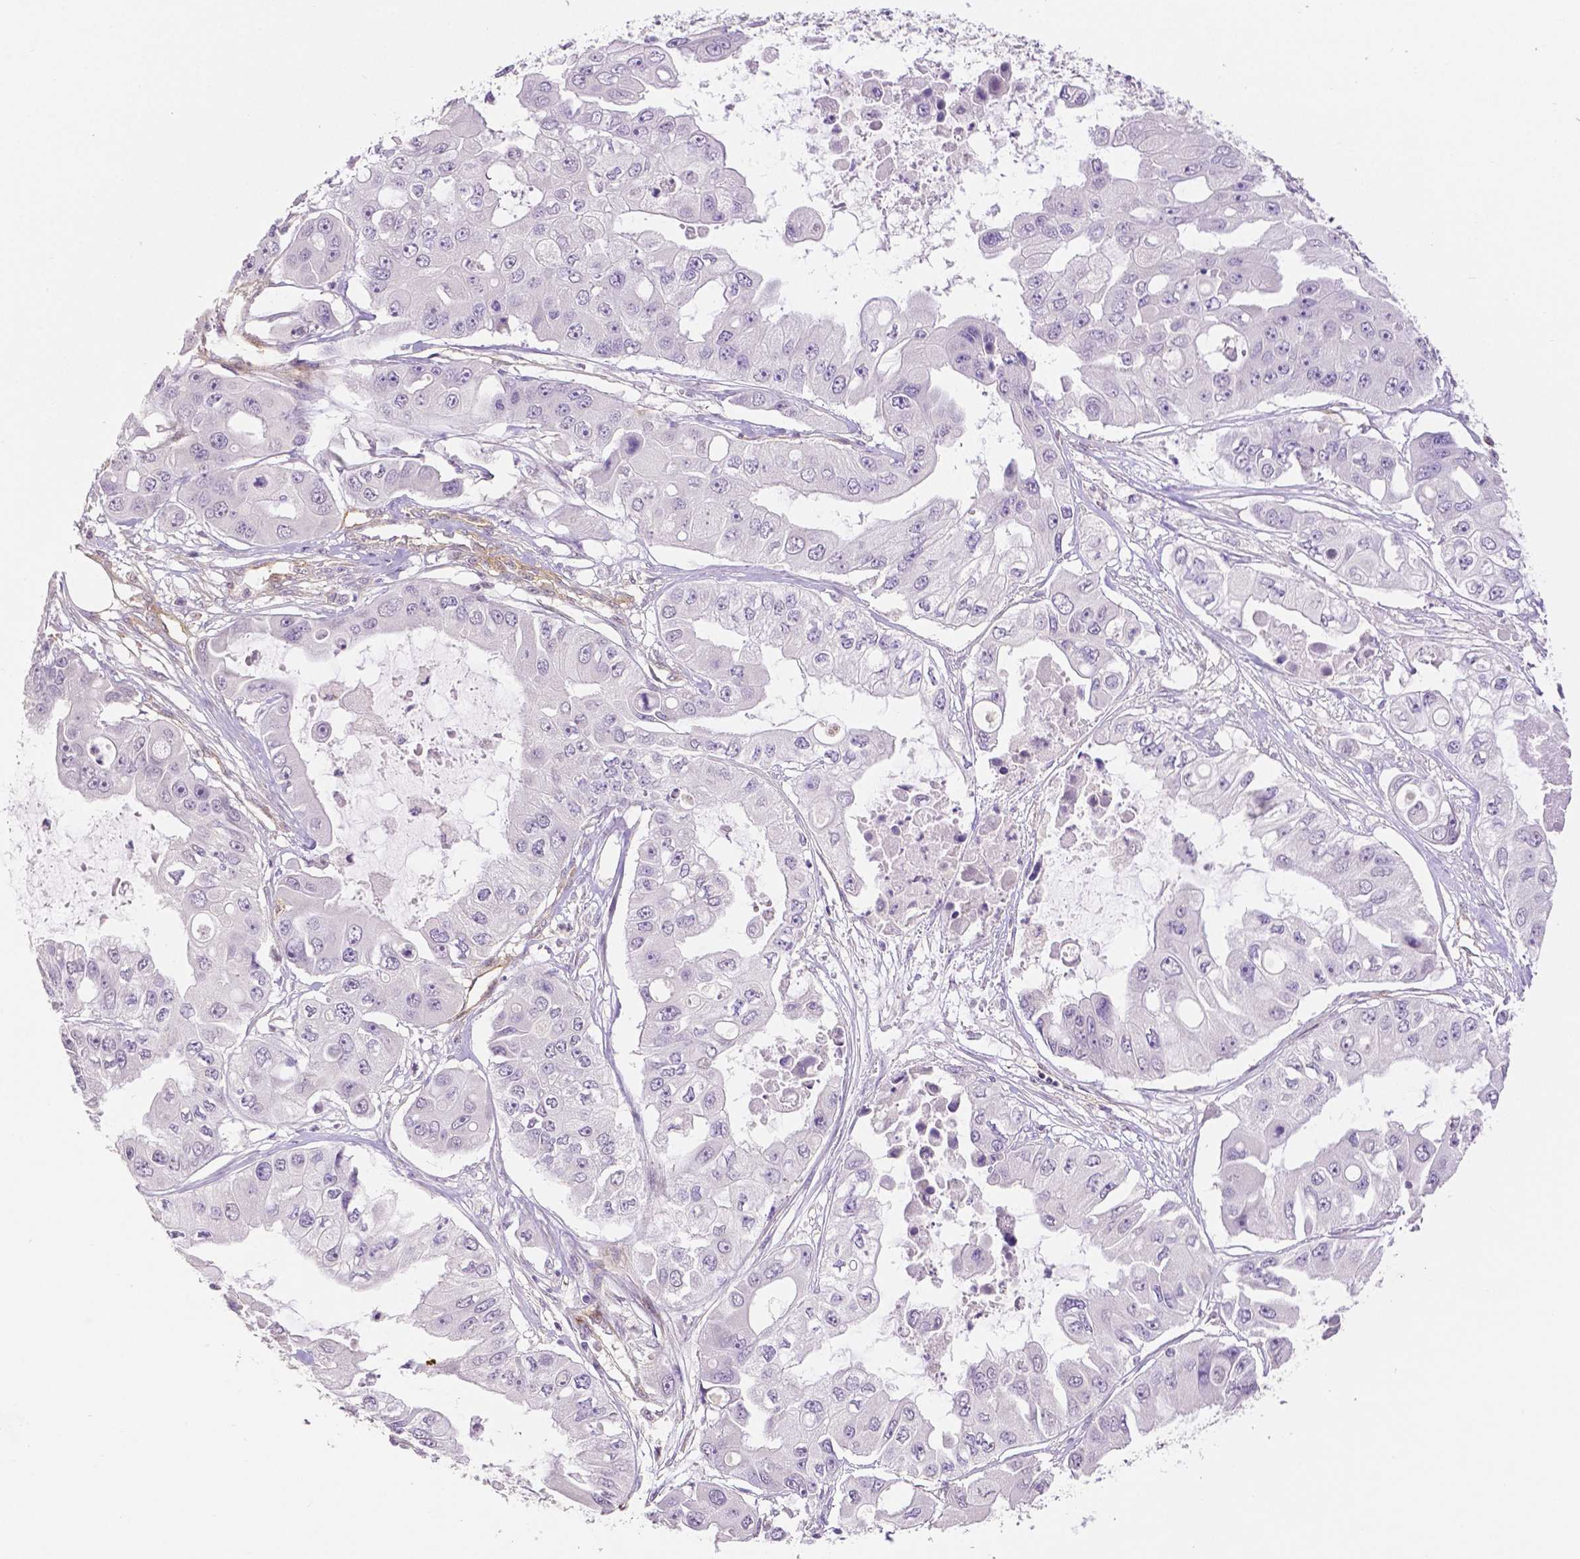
{"staining": {"intensity": "negative", "quantity": "none", "location": "none"}, "tissue": "ovarian cancer", "cell_type": "Tumor cells", "image_type": "cancer", "snomed": [{"axis": "morphology", "description": "Cystadenocarcinoma, serous, NOS"}, {"axis": "topography", "description": "Ovary"}], "caption": "Ovarian cancer (serous cystadenocarcinoma) was stained to show a protein in brown. There is no significant staining in tumor cells.", "gene": "THY1", "patient": {"sex": "female", "age": 56}}